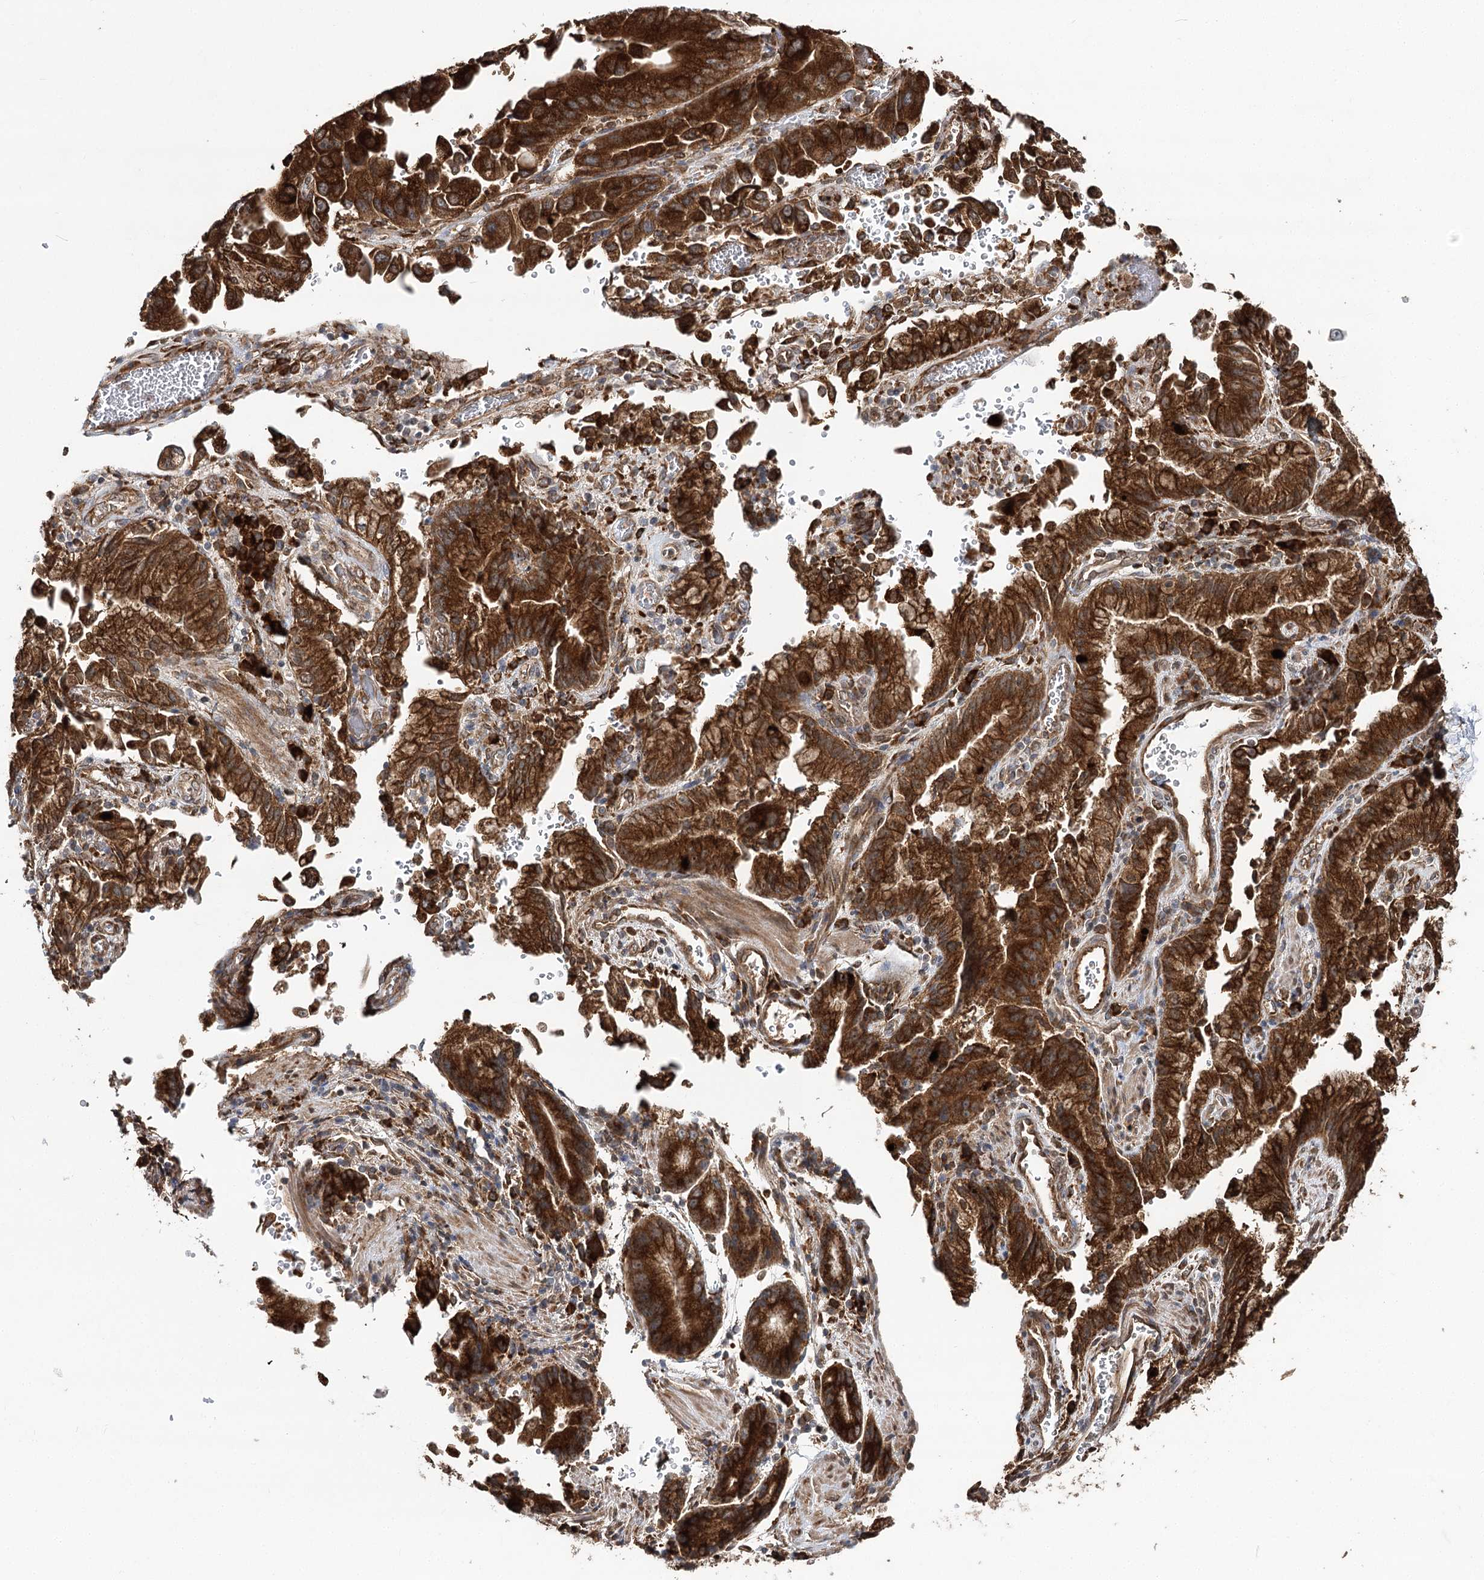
{"staining": {"intensity": "strong", "quantity": ">75%", "location": "cytoplasmic/membranous"}, "tissue": "stomach cancer", "cell_type": "Tumor cells", "image_type": "cancer", "snomed": [{"axis": "morphology", "description": "Adenocarcinoma, NOS"}, {"axis": "topography", "description": "Stomach"}], "caption": "This is a micrograph of immunohistochemistry (IHC) staining of stomach cancer, which shows strong expression in the cytoplasmic/membranous of tumor cells.", "gene": "DNAJB14", "patient": {"sex": "male", "age": 62}}